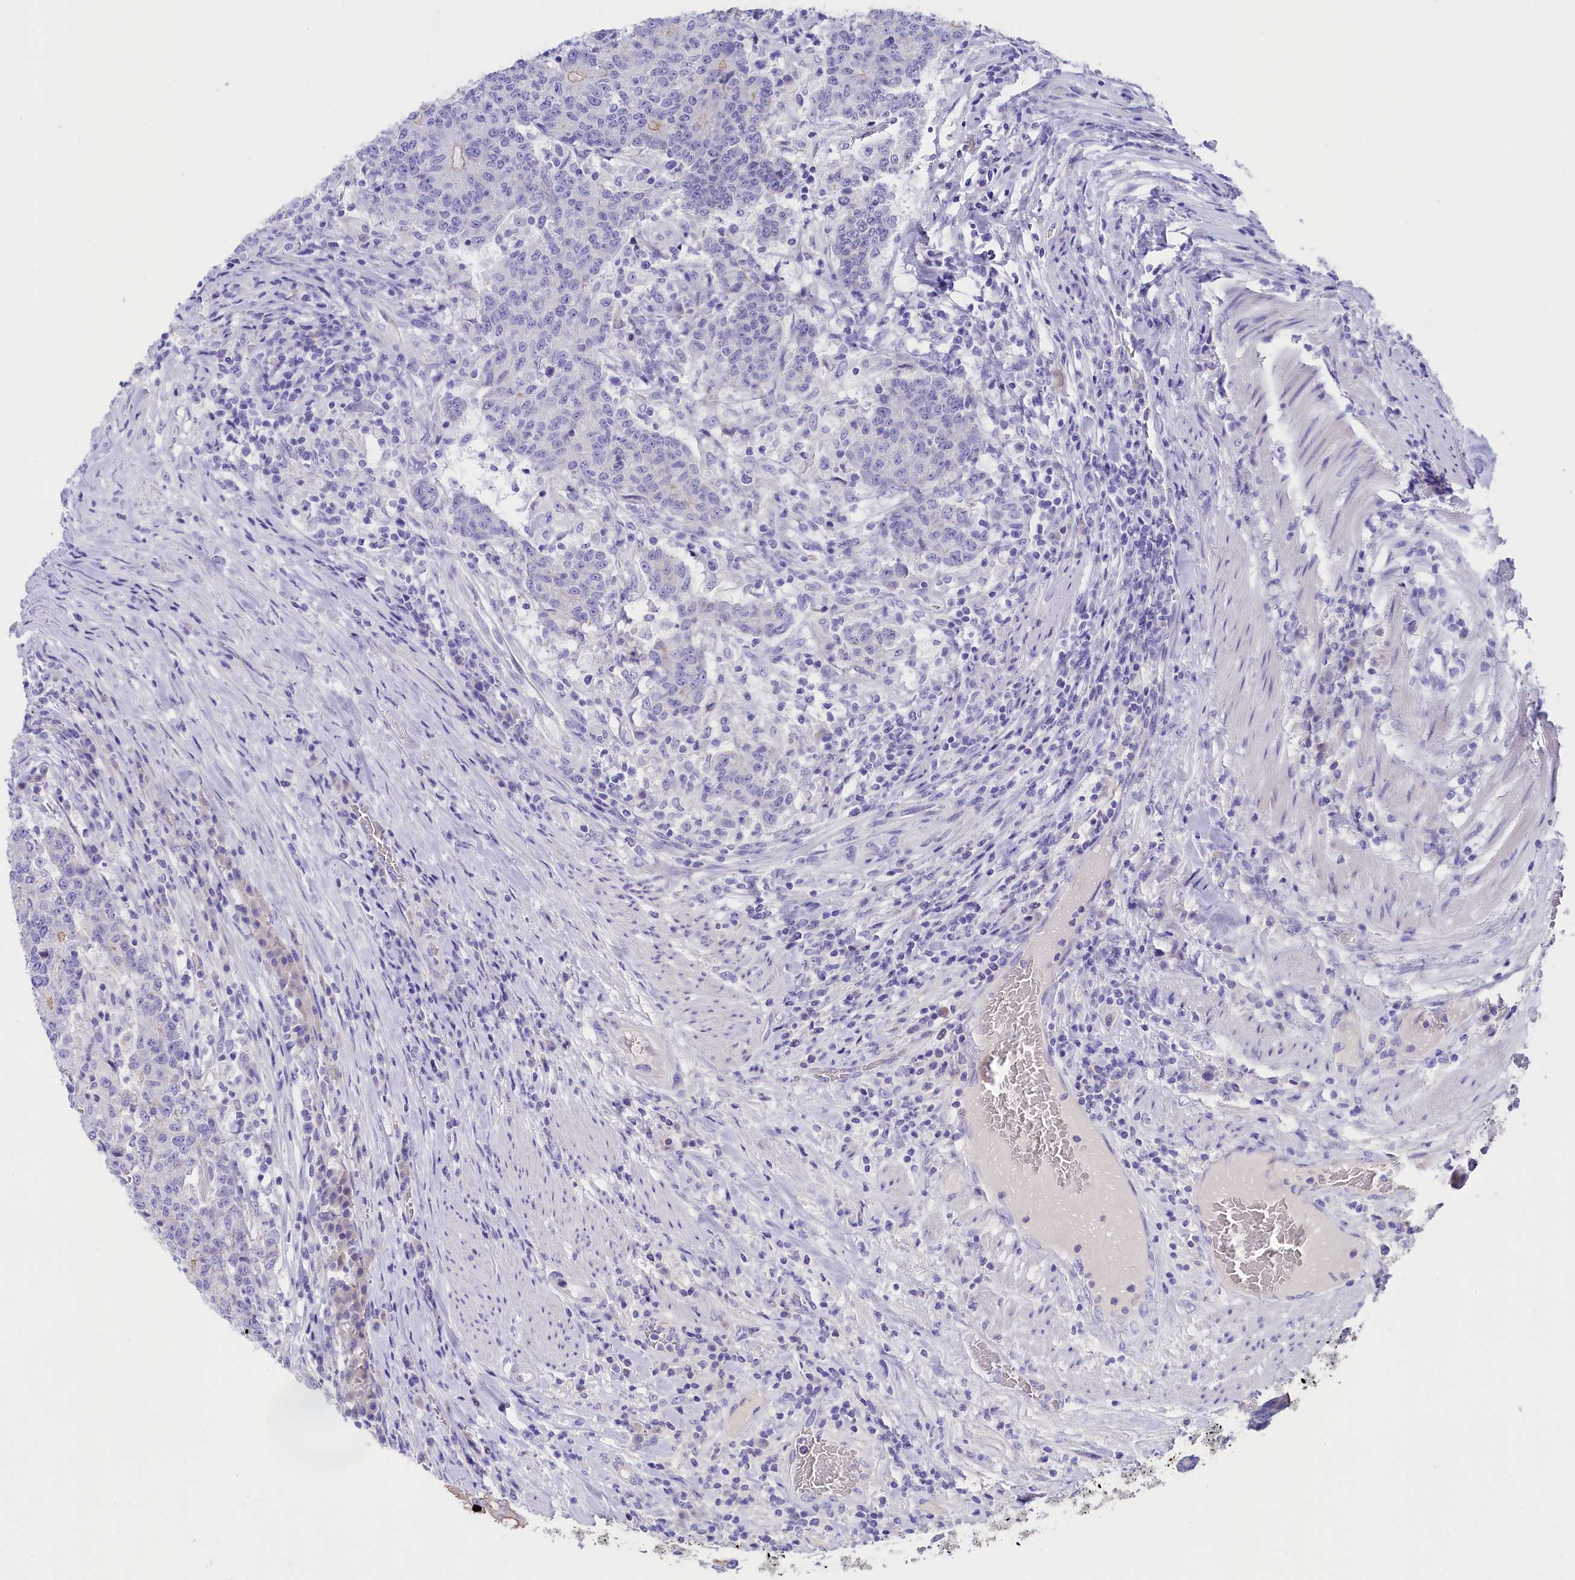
{"staining": {"intensity": "weak", "quantity": "<25%", "location": "cytoplasmic/membranous"}, "tissue": "colorectal cancer", "cell_type": "Tumor cells", "image_type": "cancer", "snomed": [{"axis": "morphology", "description": "Adenocarcinoma, NOS"}, {"axis": "topography", "description": "Colon"}], "caption": "Immunohistochemical staining of colorectal cancer displays no significant staining in tumor cells. The staining was performed using DAB to visualize the protein expression in brown, while the nuclei were stained in blue with hematoxylin (Magnification: 20x).", "gene": "SULT2A1", "patient": {"sex": "female", "age": 75}}